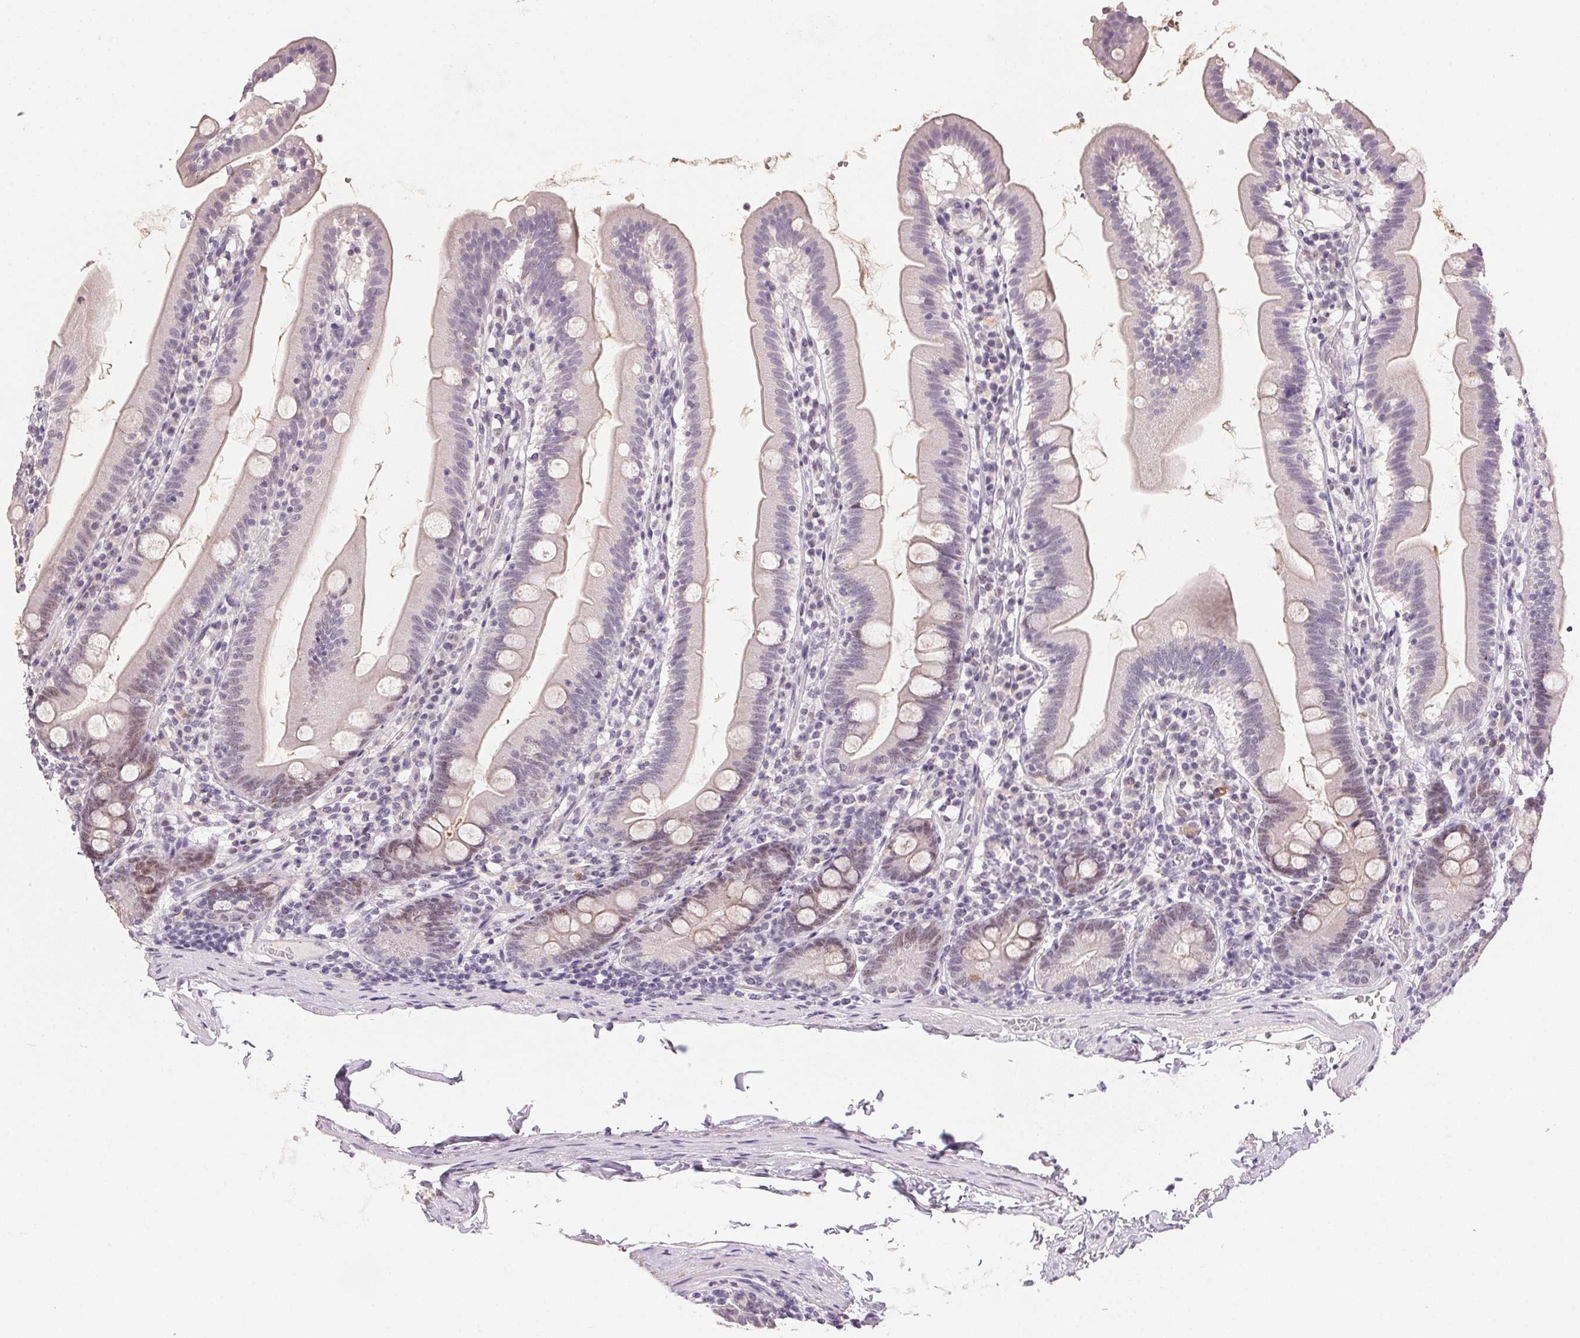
{"staining": {"intensity": "negative", "quantity": "none", "location": "none"}, "tissue": "duodenum", "cell_type": "Glandular cells", "image_type": "normal", "snomed": [{"axis": "morphology", "description": "Normal tissue, NOS"}, {"axis": "topography", "description": "Duodenum"}], "caption": "Photomicrograph shows no significant protein expression in glandular cells of benign duodenum. (Stains: DAB (3,3'-diaminobenzidine) immunohistochemistry with hematoxylin counter stain, Microscopy: brightfield microscopy at high magnification).", "gene": "POLR3G", "patient": {"sex": "female", "age": 67}}